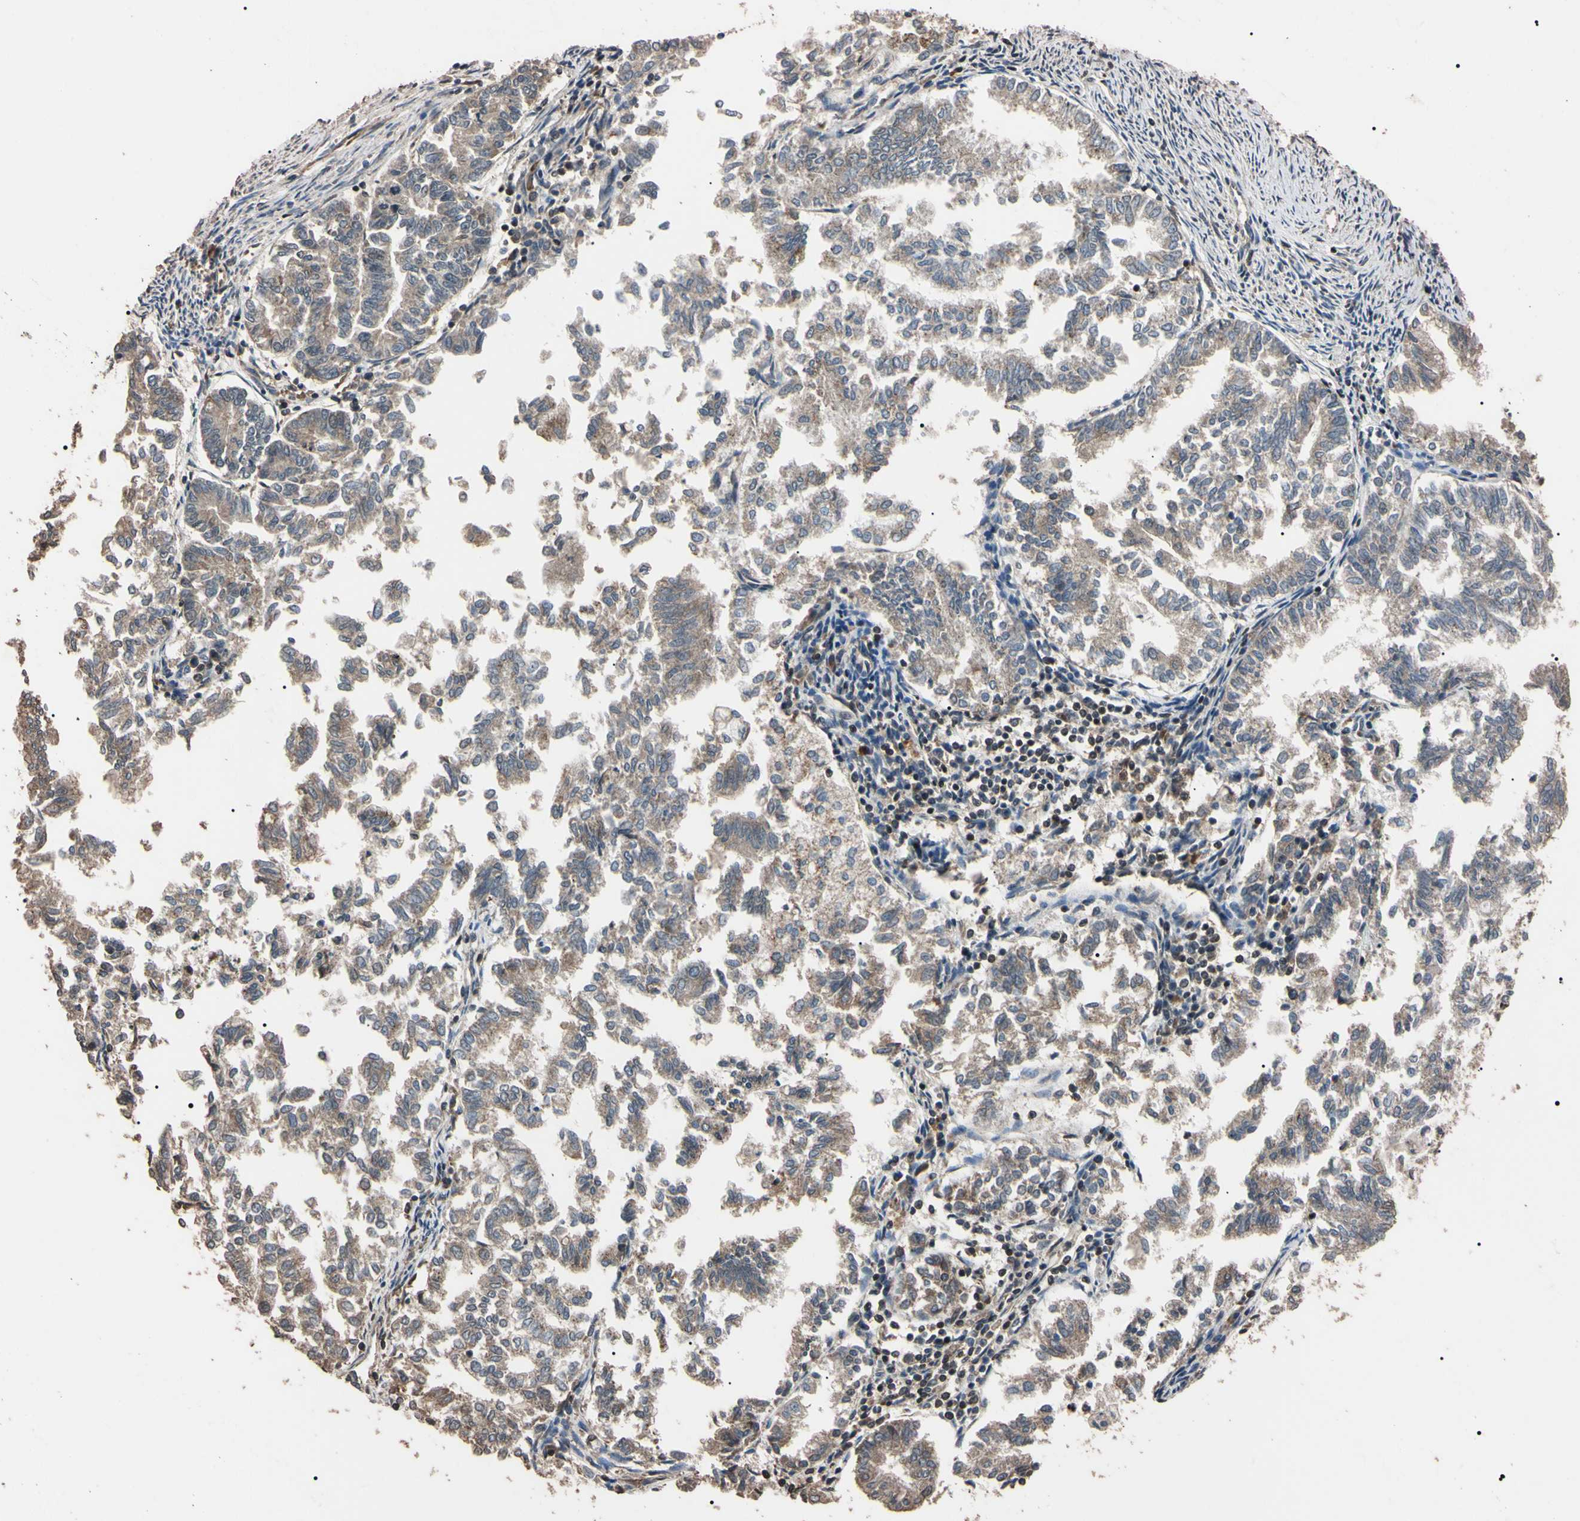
{"staining": {"intensity": "weak", "quantity": "25%-75%", "location": "cytoplasmic/membranous"}, "tissue": "endometrial cancer", "cell_type": "Tumor cells", "image_type": "cancer", "snomed": [{"axis": "morphology", "description": "Necrosis, NOS"}, {"axis": "morphology", "description": "Adenocarcinoma, NOS"}, {"axis": "topography", "description": "Endometrium"}], "caption": "This micrograph displays endometrial adenocarcinoma stained with immunohistochemistry (IHC) to label a protein in brown. The cytoplasmic/membranous of tumor cells show weak positivity for the protein. Nuclei are counter-stained blue.", "gene": "TNFRSF1A", "patient": {"sex": "female", "age": 79}}